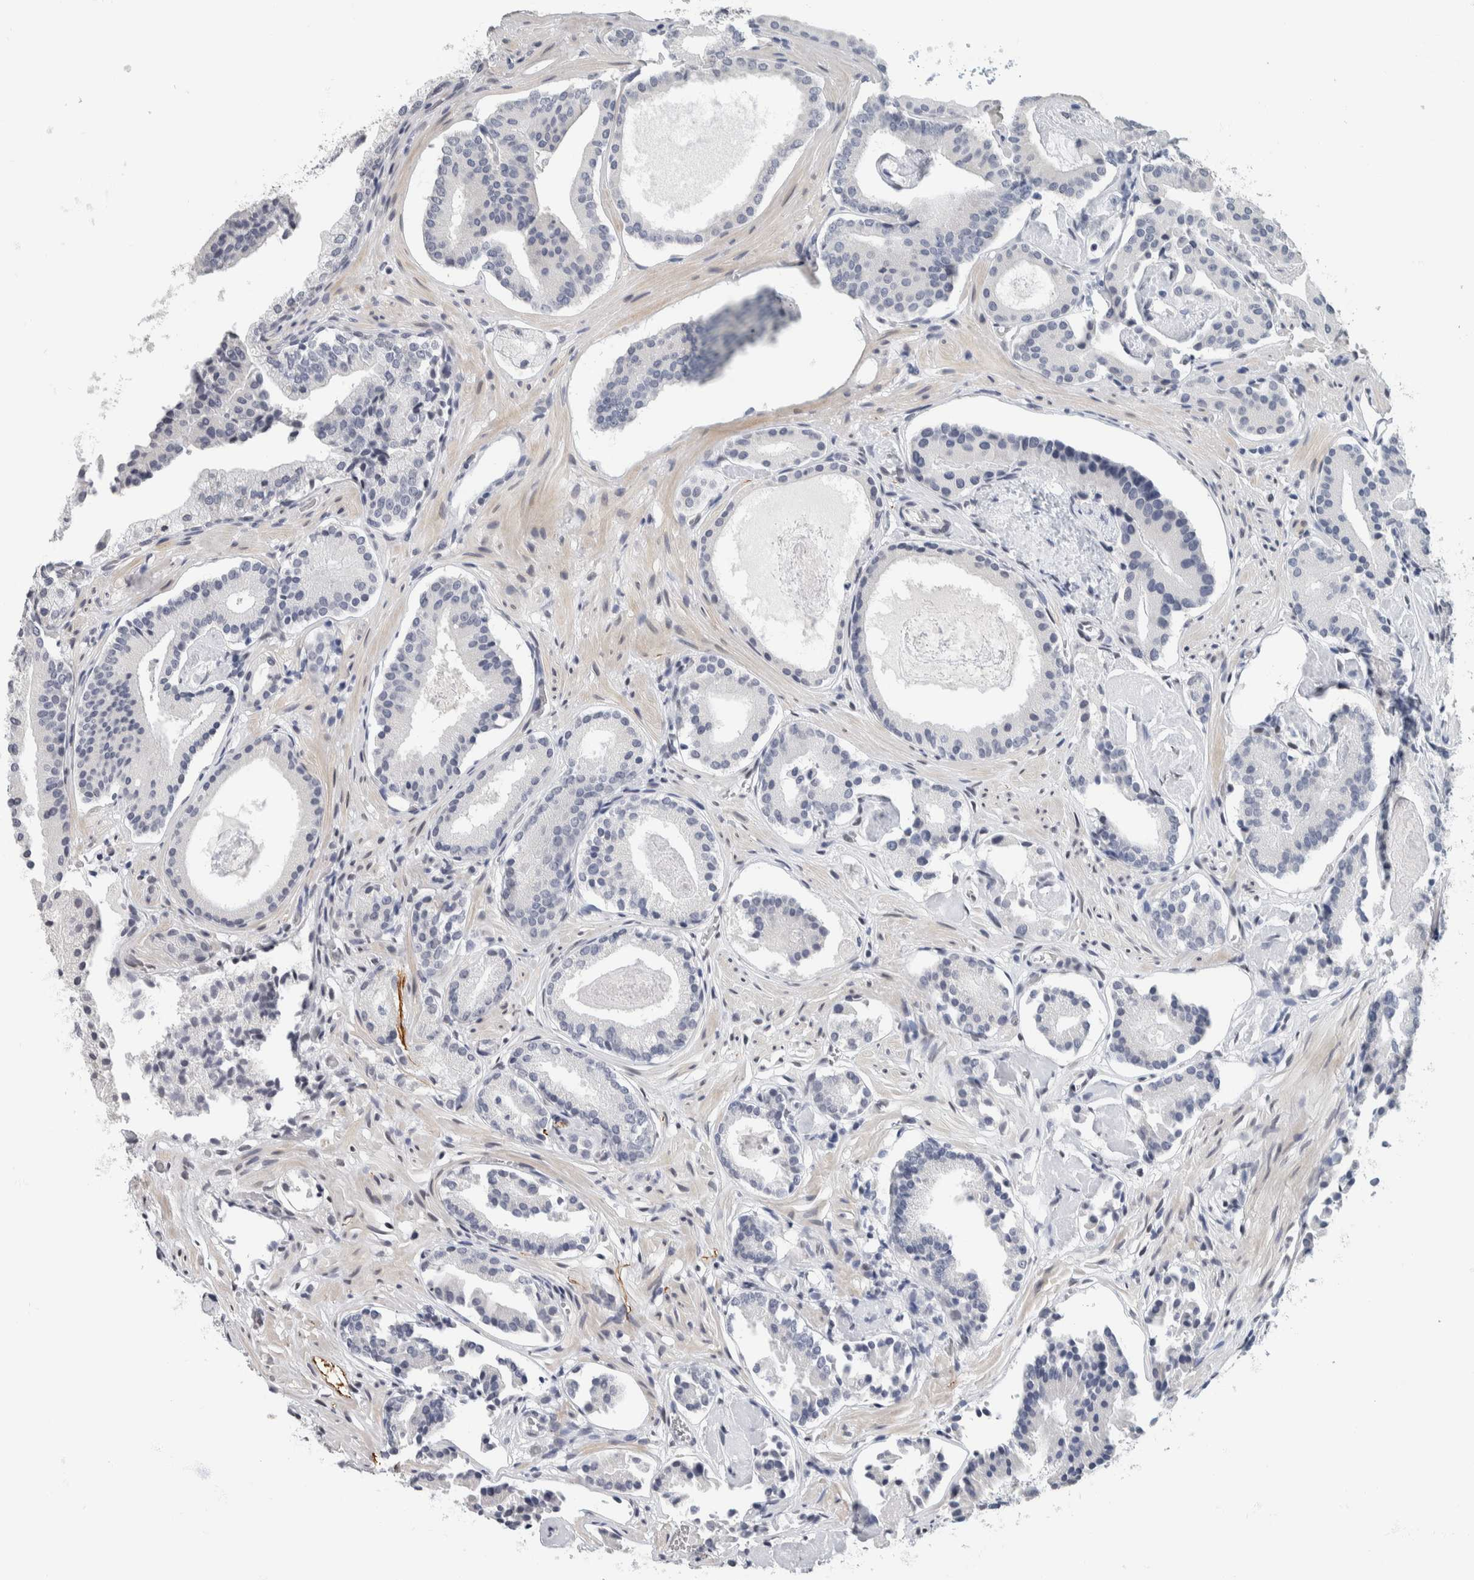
{"staining": {"intensity": "negative", "quantity": "none", "location": "none"}, "tissue": "prostate cancer", "cell_type": "Tumor cells", "image_type": "cancer", "snomed": [{"axis": "morphology", "description": "Adenocarcinoma, Low grade"}, {"axis": "topography", "description": "Prostate"}], "caption": "IHC histopathology image of neoplastic tissue: prostate low-grade adenocarcinoma stained with DAB demonstrates no significant protein positivity in tumor cells.", "gene": "NEFM", "patient": {"sex": "male", "age": 51}}